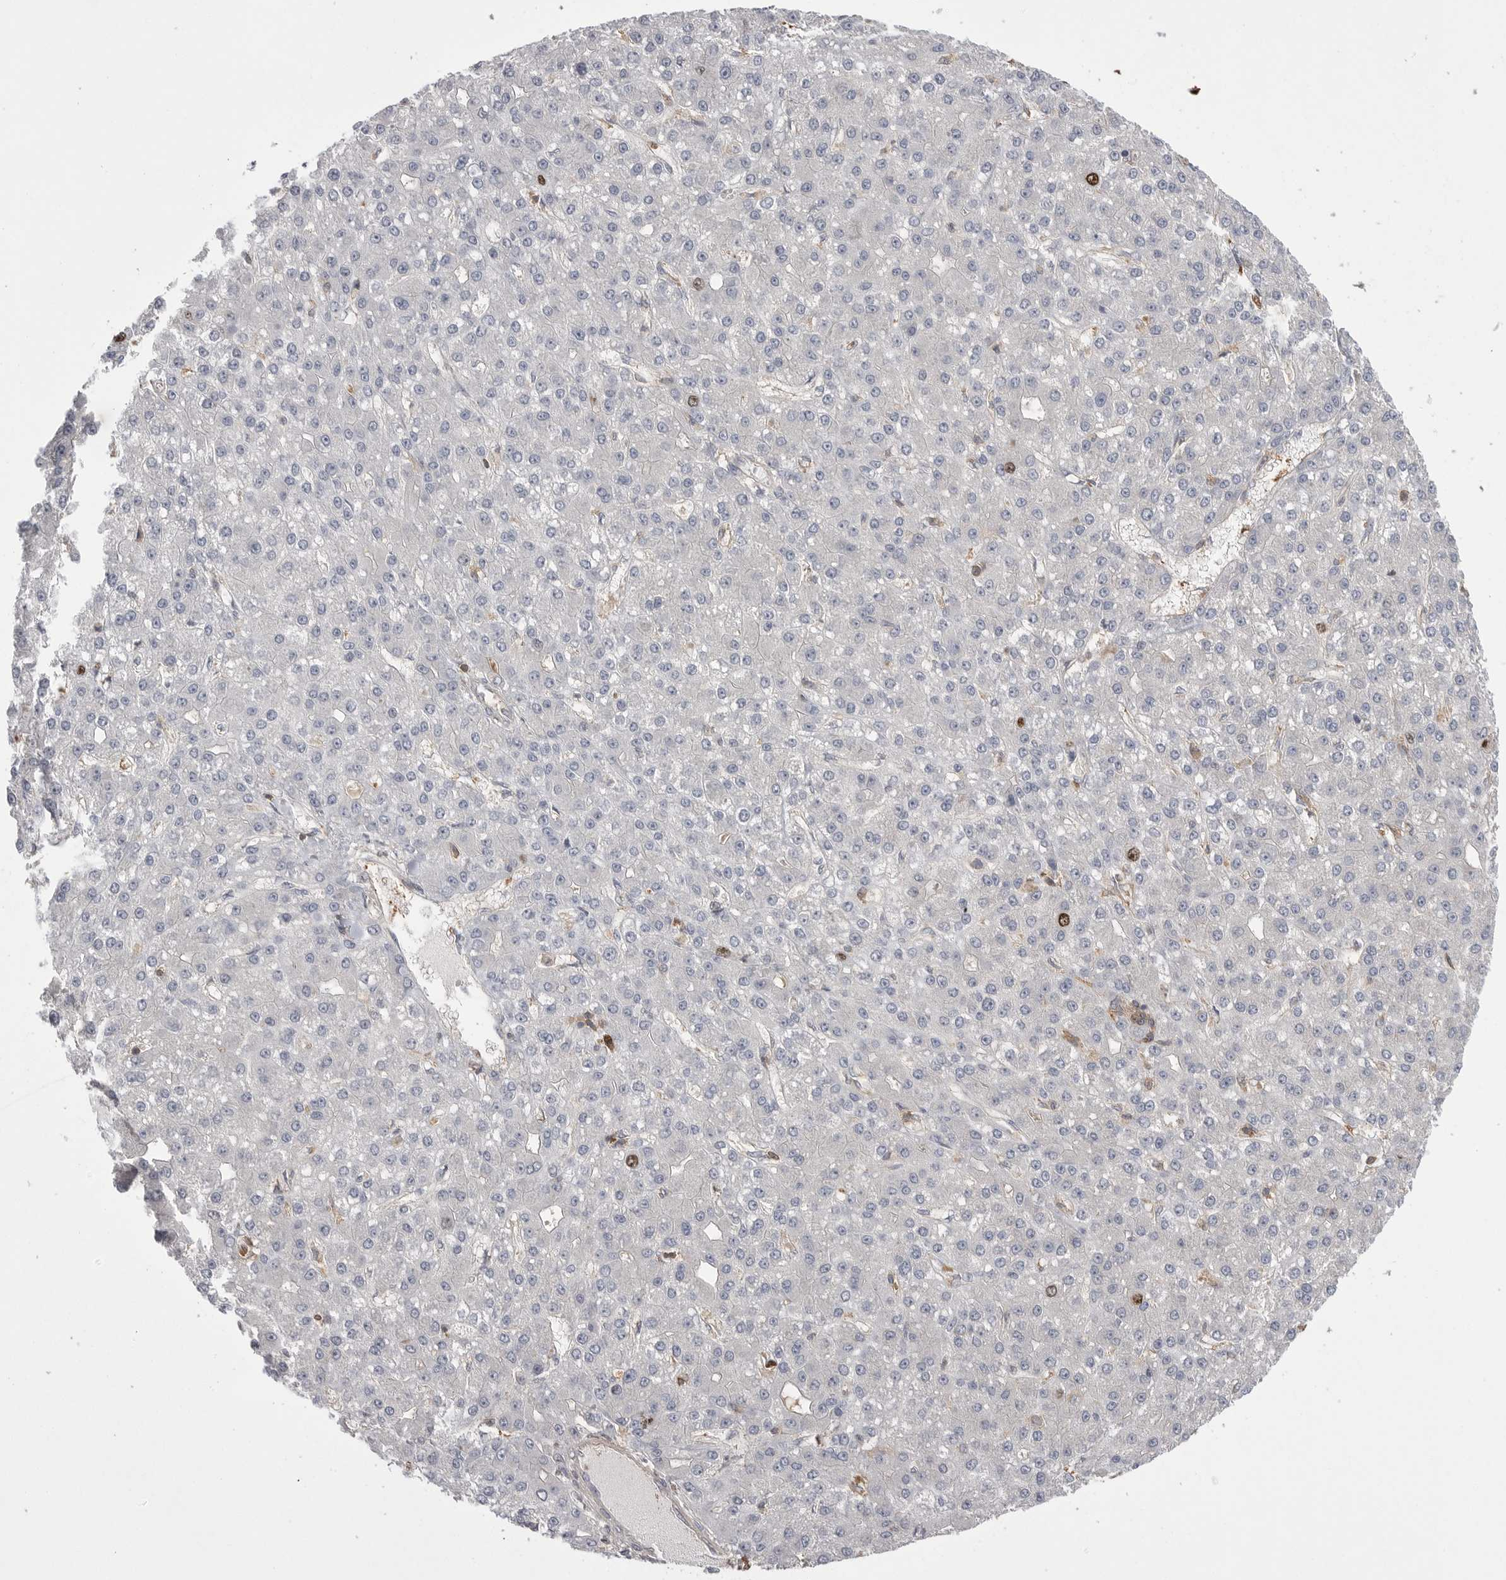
{"staining": {"intensity": "strong", "quantity": "<25%", "location": "nuclear"}, "tissue": "liver cancer", "cell_type": "Tumor cells", "image_type": "cancer", "snomed": [{"axis": "morphology", "description": "Carcinoma, Hepatocellular, NOS"}, {"axis": "topography", "description": "Liver"}], "caption": "An image of human hepatocellular carcinoma (liver) stained for a protein demonstrates strong nuclear brown staining in tumor cells.", "gene": "TOP2A", "patient": {"sex": "male", "age": 67}}